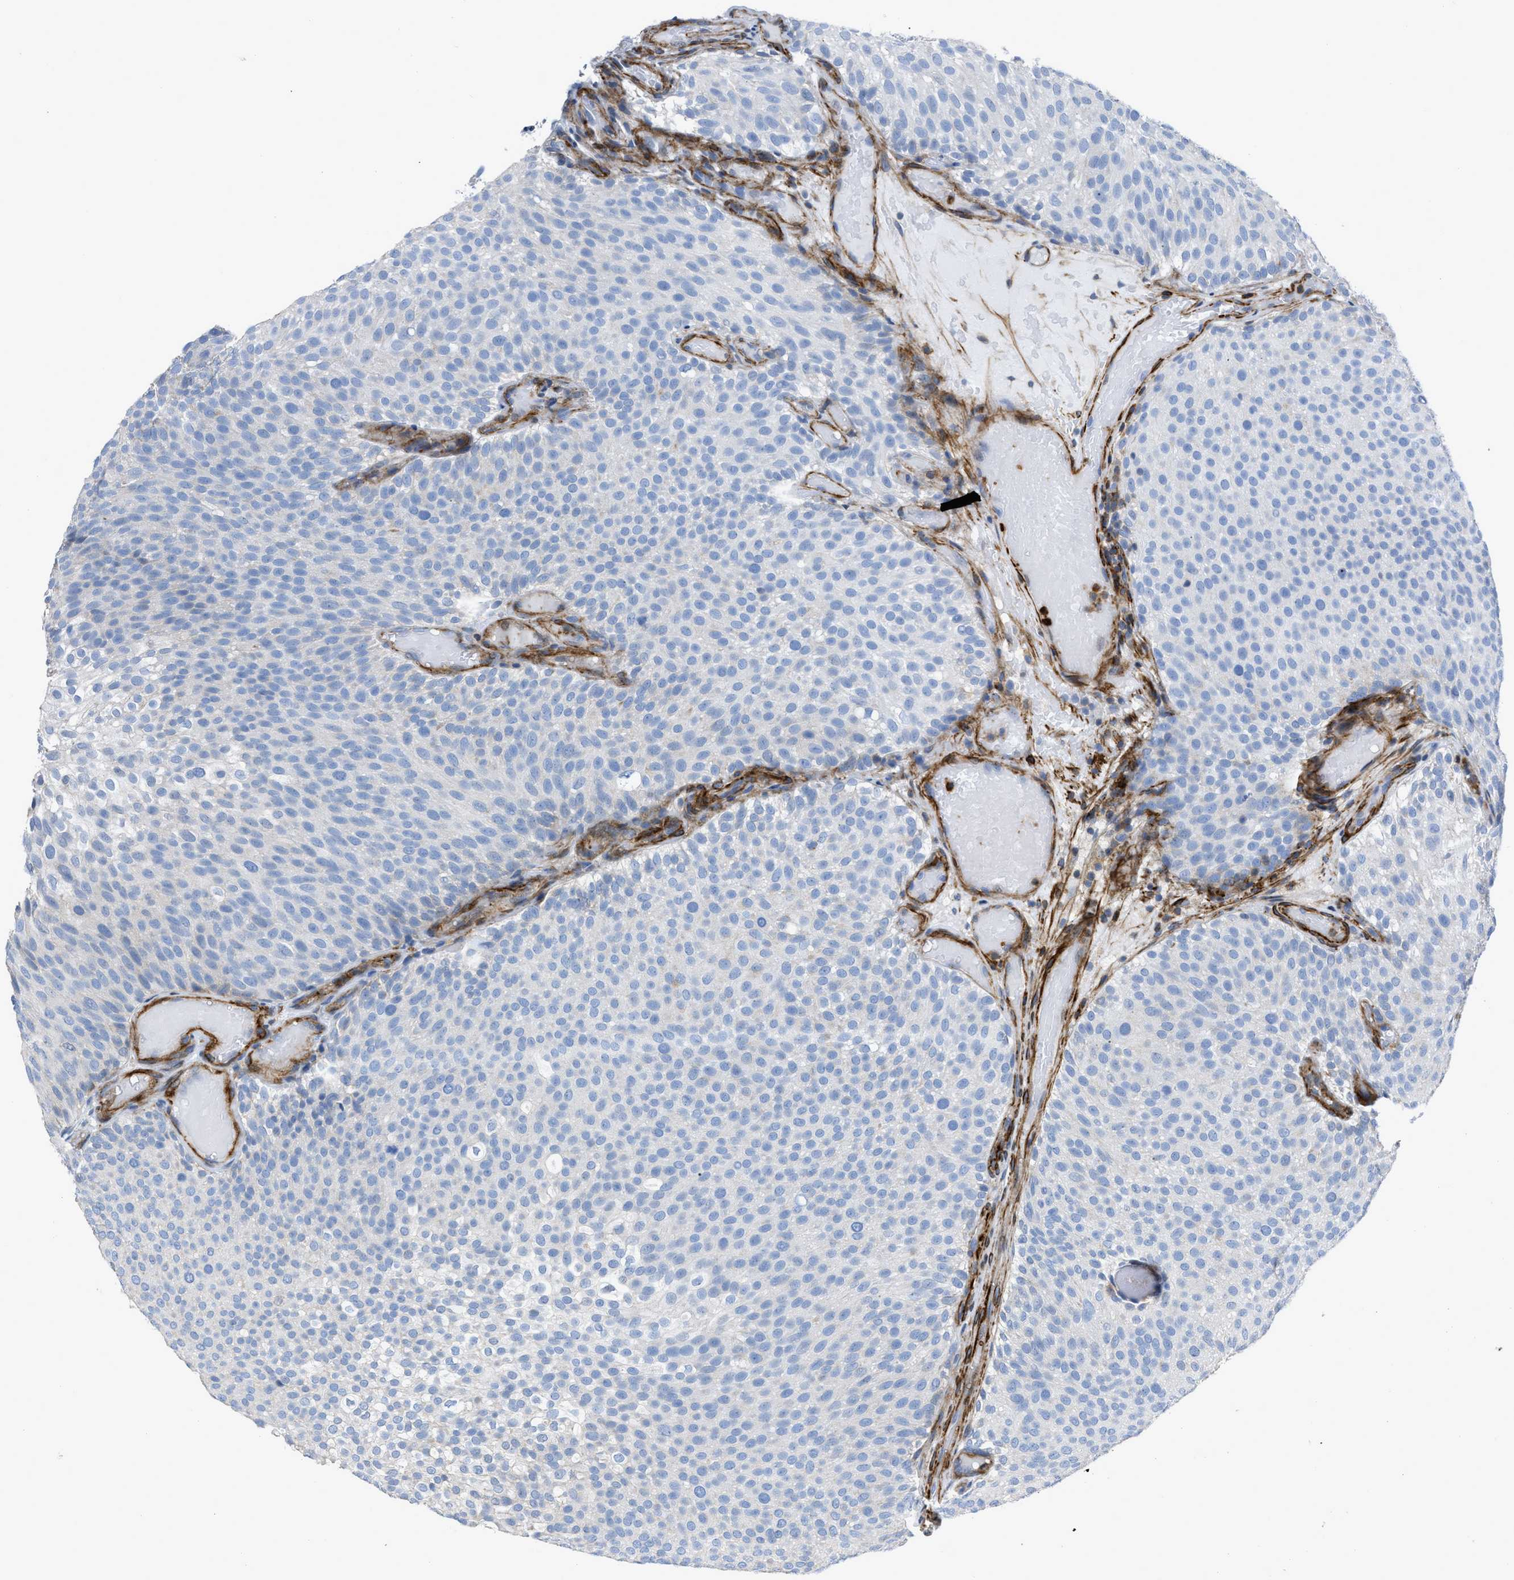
{"staining": {"intensity": "negative", "quantity": "none", "location": "none"}, "tissue": "urothelial cancer", "cell_type": "Tumor cells", "image_type": "cancer", "snomed": [{"axis": "morphology", "description": "Urothelial carcinoma, Low grade"}, {"axis": "topography", "description": "Urinary bladder"}], "caption": "This is an IHC micrograph of urothelial cancer. There is no positivity in tumor cells.", "gene": "PRMT2", "patient": {"sex": "male", "age": 78}}